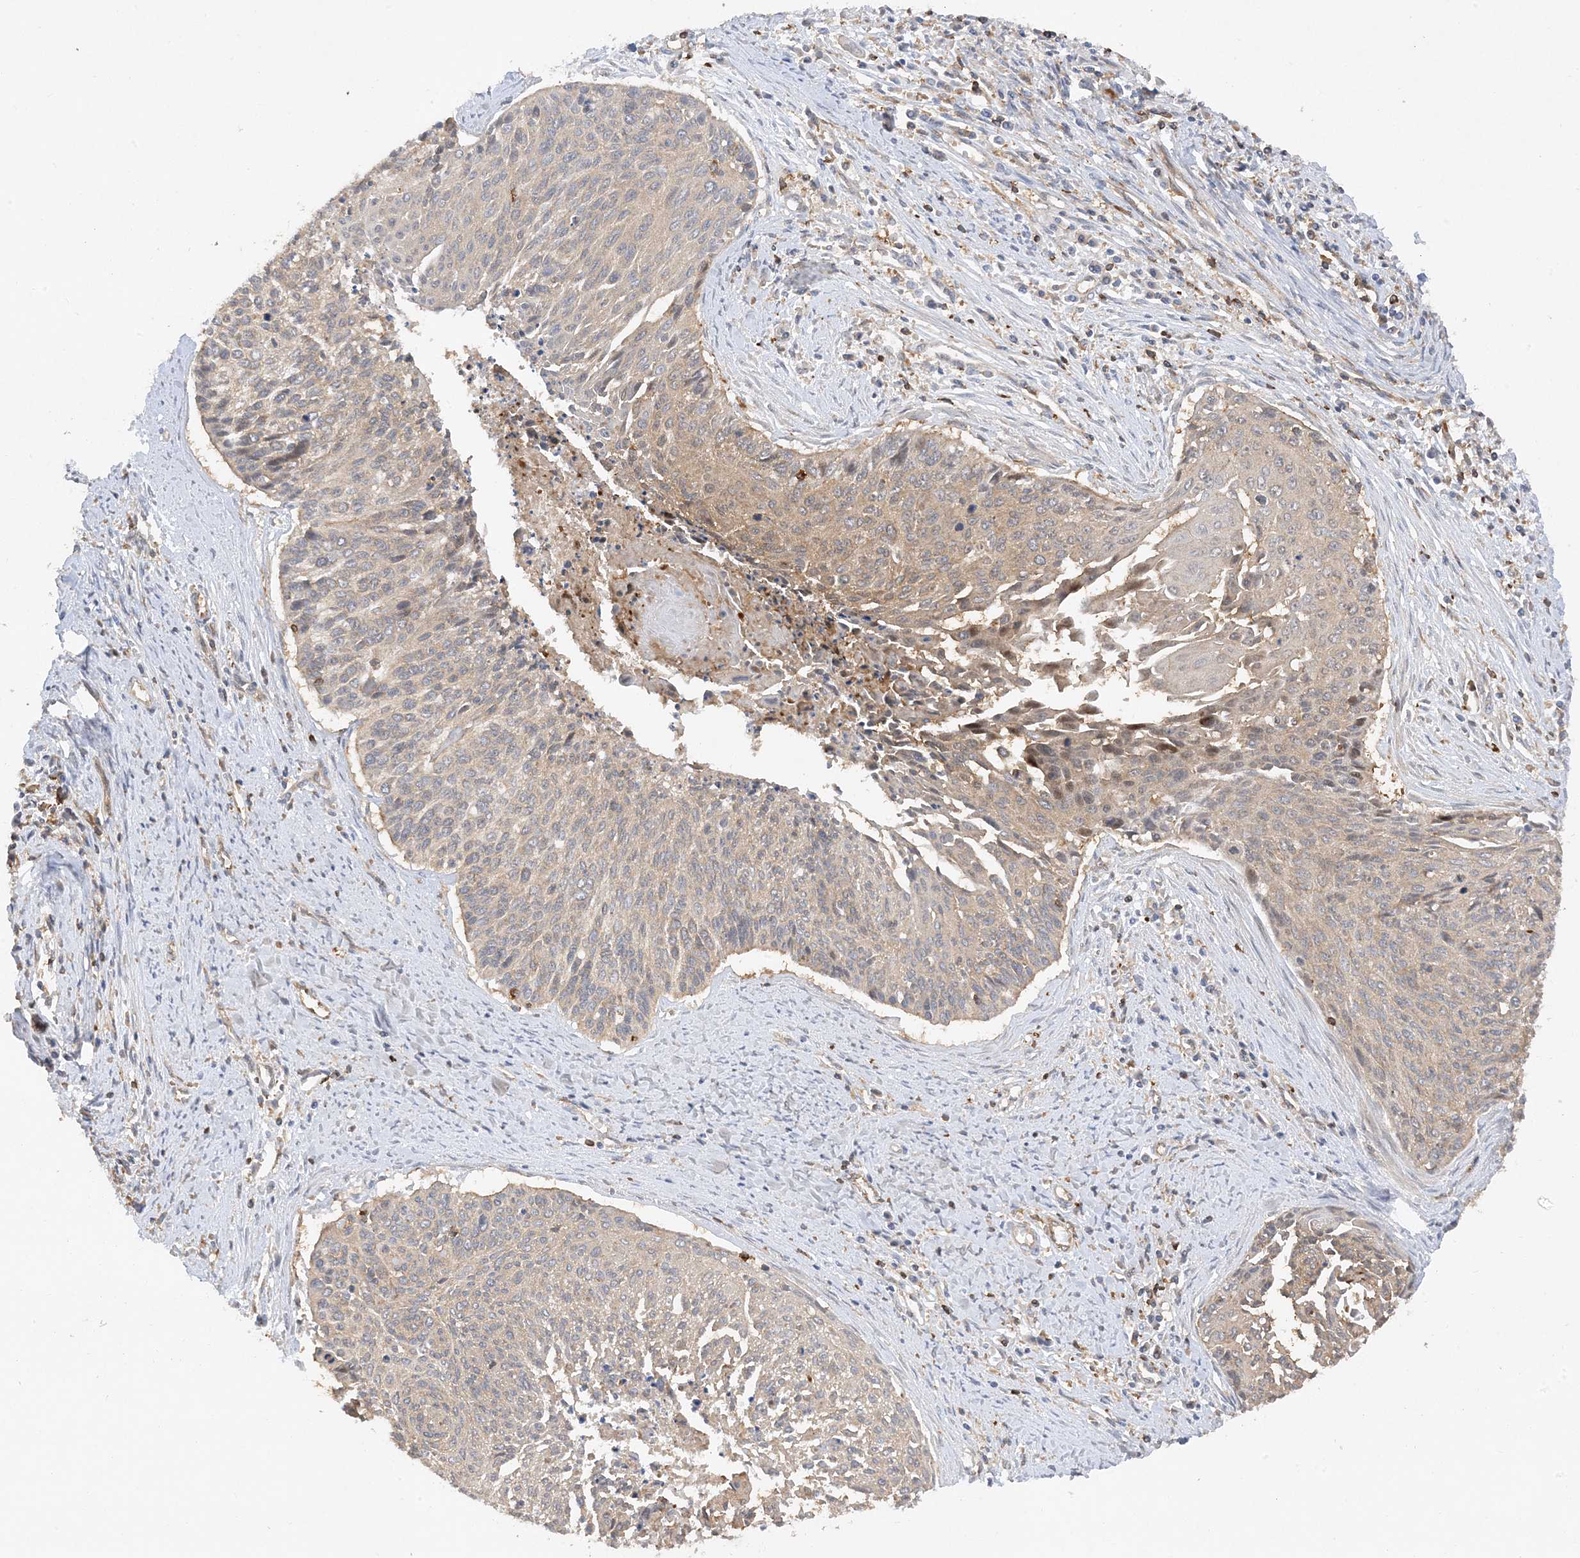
{"staining": {"intensity": "weak", "quantity": "25%-75%", "location": "cytoplasmic/membranous"}, "tissue": "cervical cancer", "cell_type": "Tumor cells", "image_type": "cancer", "snomed": [{"axis": "morphology", "description": "Squamous cell carcinoma, NOS"}, {"axis": "topography", "description": "Cervix"}], "caption": "Cervical cancer (squamous cell carcinoma) was stained to show a protein in brown. There is low levels of weak cytoplasmic/membranous staining in approximately 25%-75% of tumor cells.", "gene": "PHACTR2", "patient": {"sex": "female", "age": 55}}